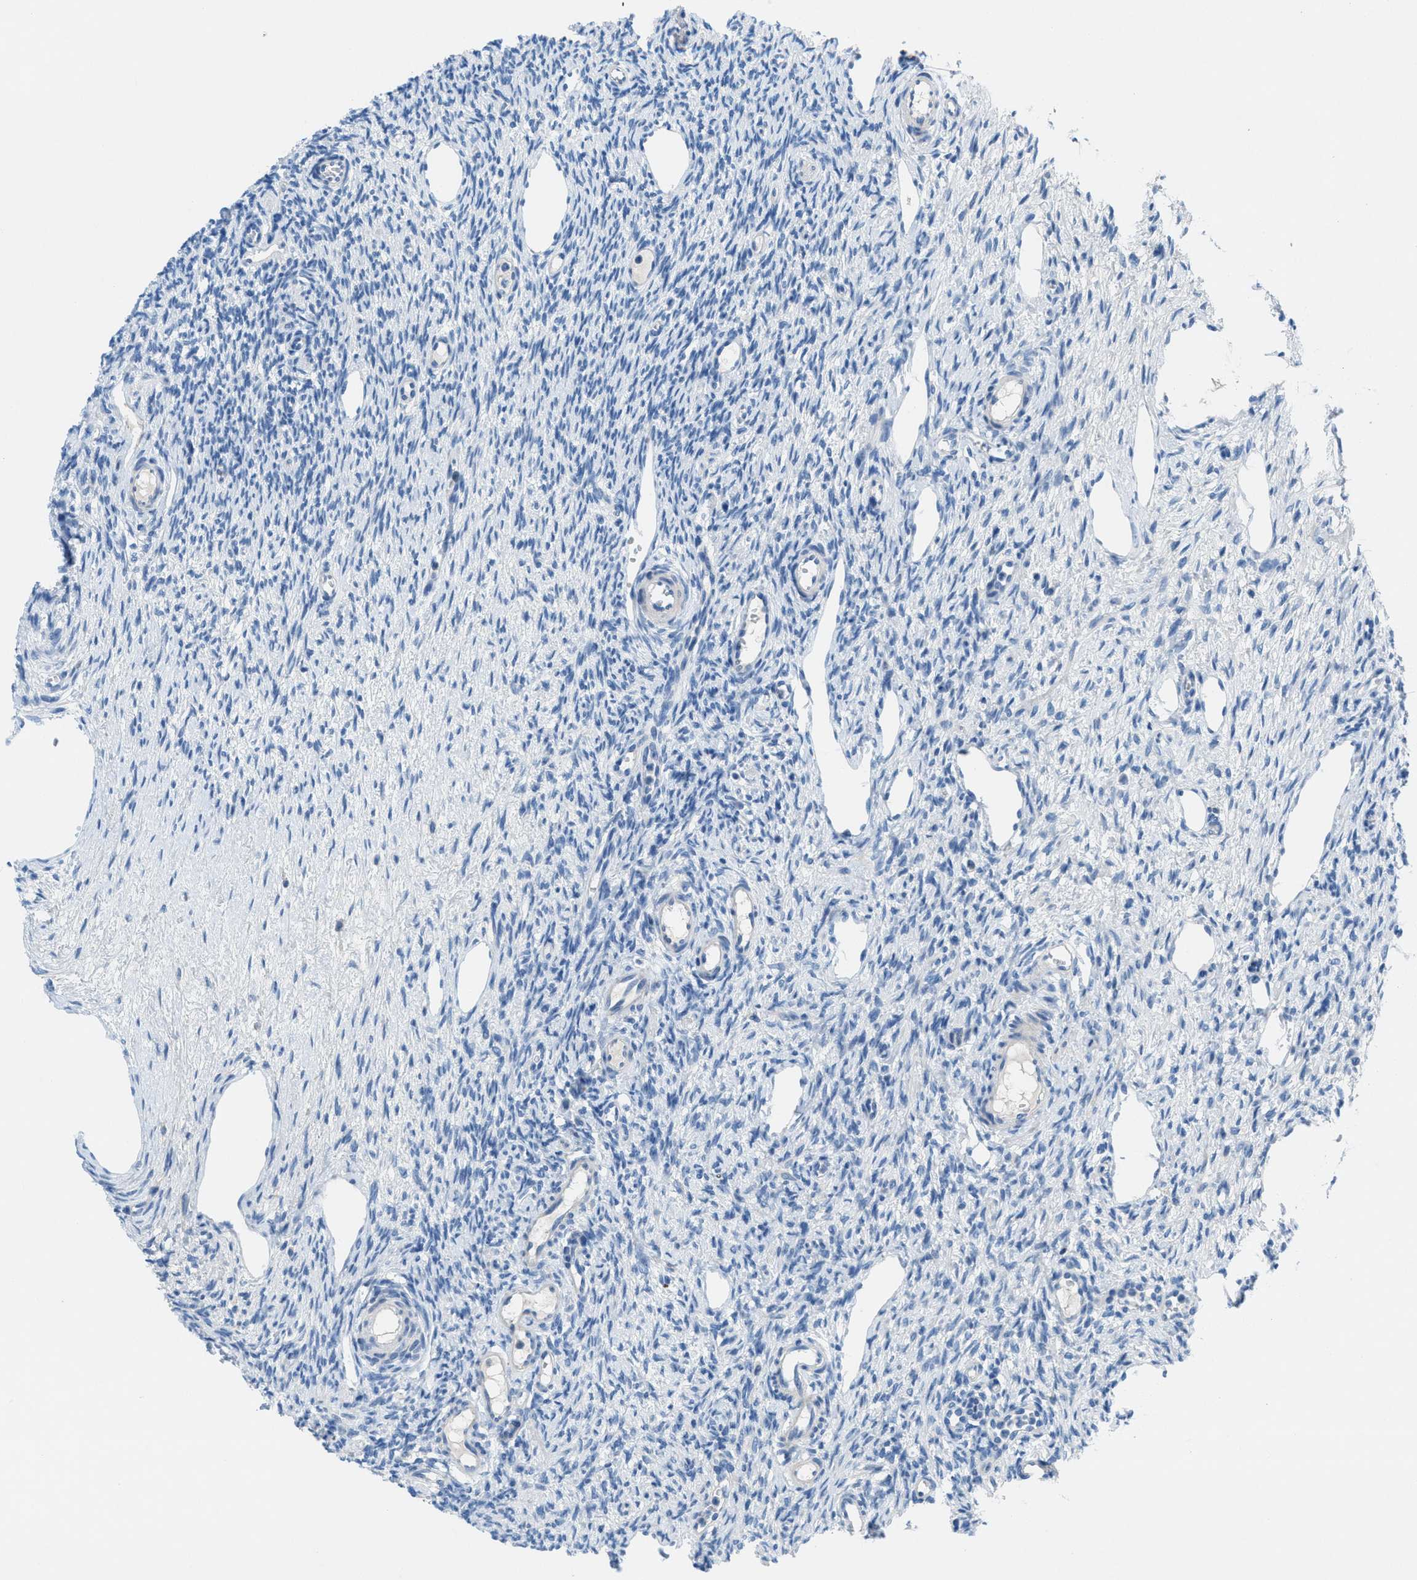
{"staining": {"intensity": "negative", "quantity": "none", "location": "none"}, "tissue": "ovary", "cell_type": "Follicle cells", "image_type": "normal", "snomed": [{"axis": "morphology", "description": "Normal tissue, NOS"}, {"axis": "topography", "description": "Ovary"}], "caption": "Immunohistochemistry of unremarkable ovary exhibits no positivity in follicle cells.", "gene": "GALNT17", "patient": {"sex": "female", "age": 33}}